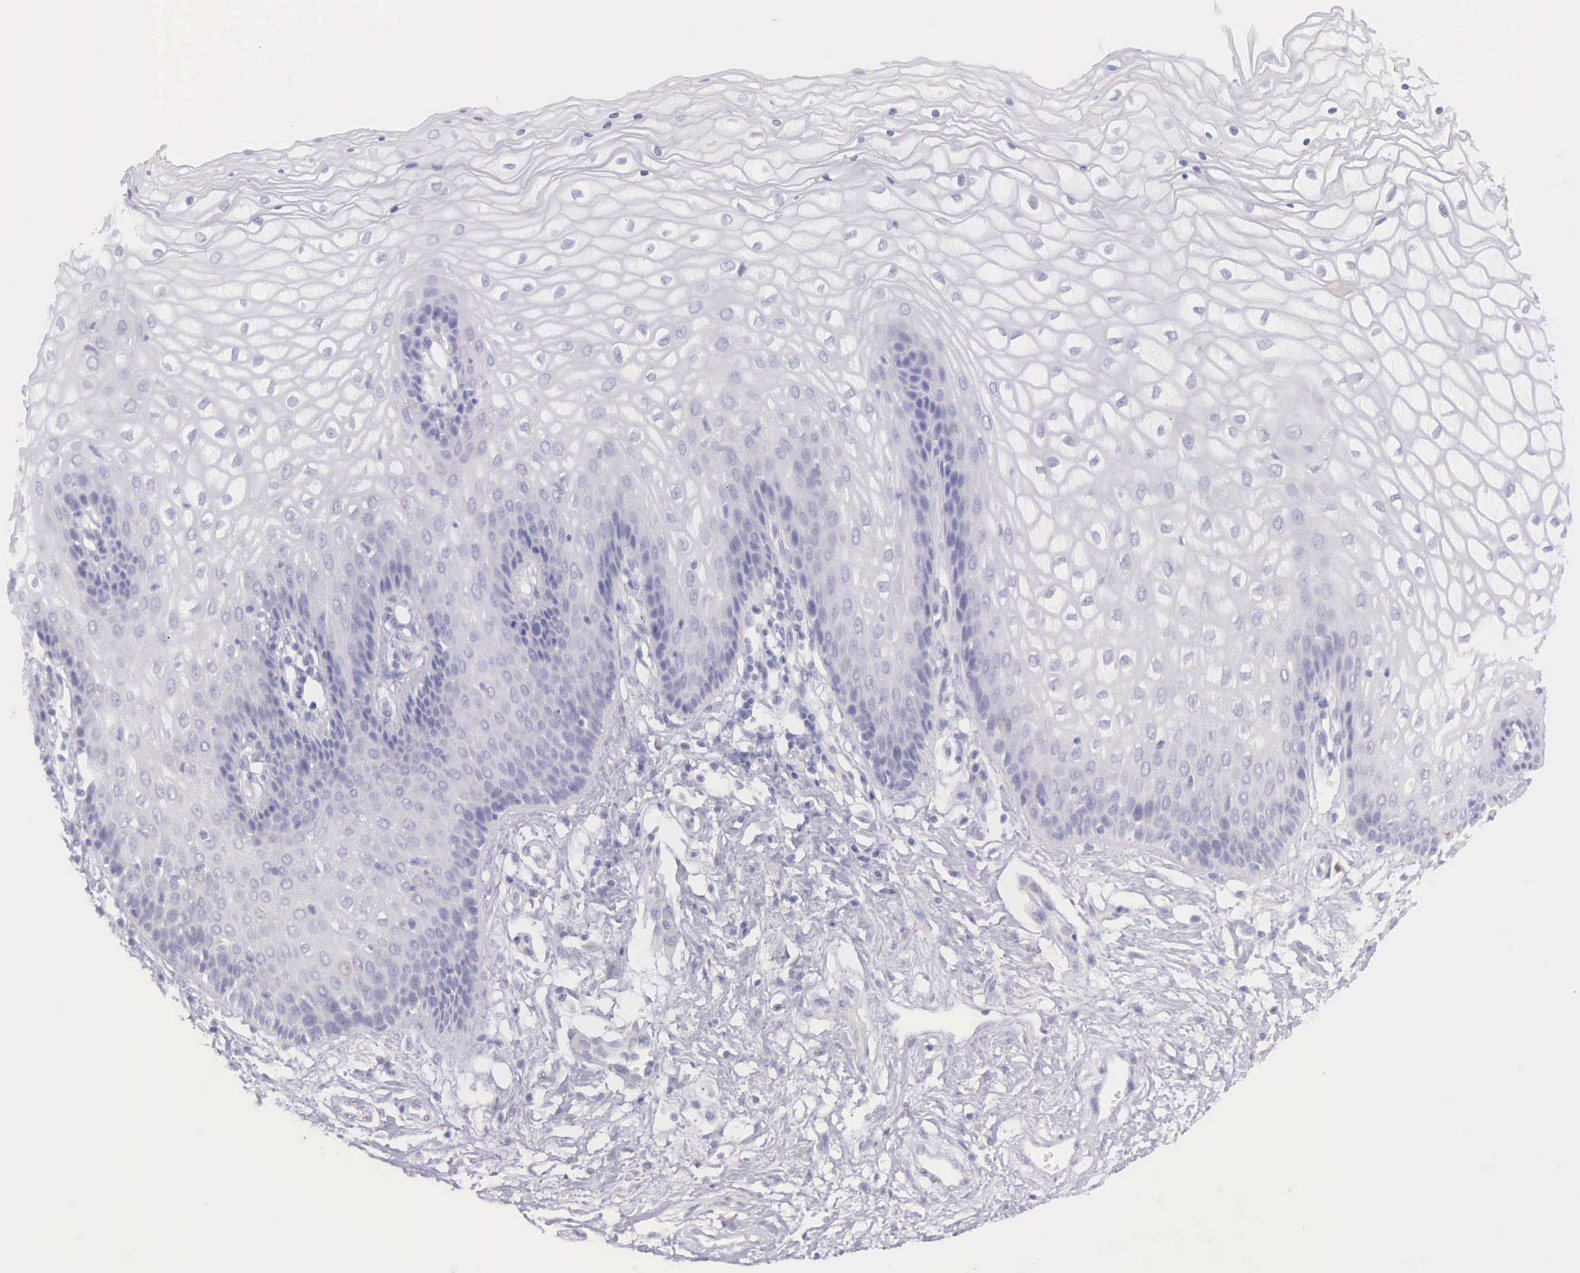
{"staining": {"intensity": "negative", "quantity": "none", "location": "none"}, "tissue": "vagina", "cell_type": "Squamous epithelial cells", "image_type": "normal", "snomed": [{"axis": "morphology", "description": "Normal tissue, NOS"}, {"axis": "topography", "description": "Vagina"}], "caption": "Histopathology image shows no protein positivity in squamous epithelial cells of unremarkable vagina.", "gene": "ARFGAP3", "patient": {"sex": "female", "age": 34}}